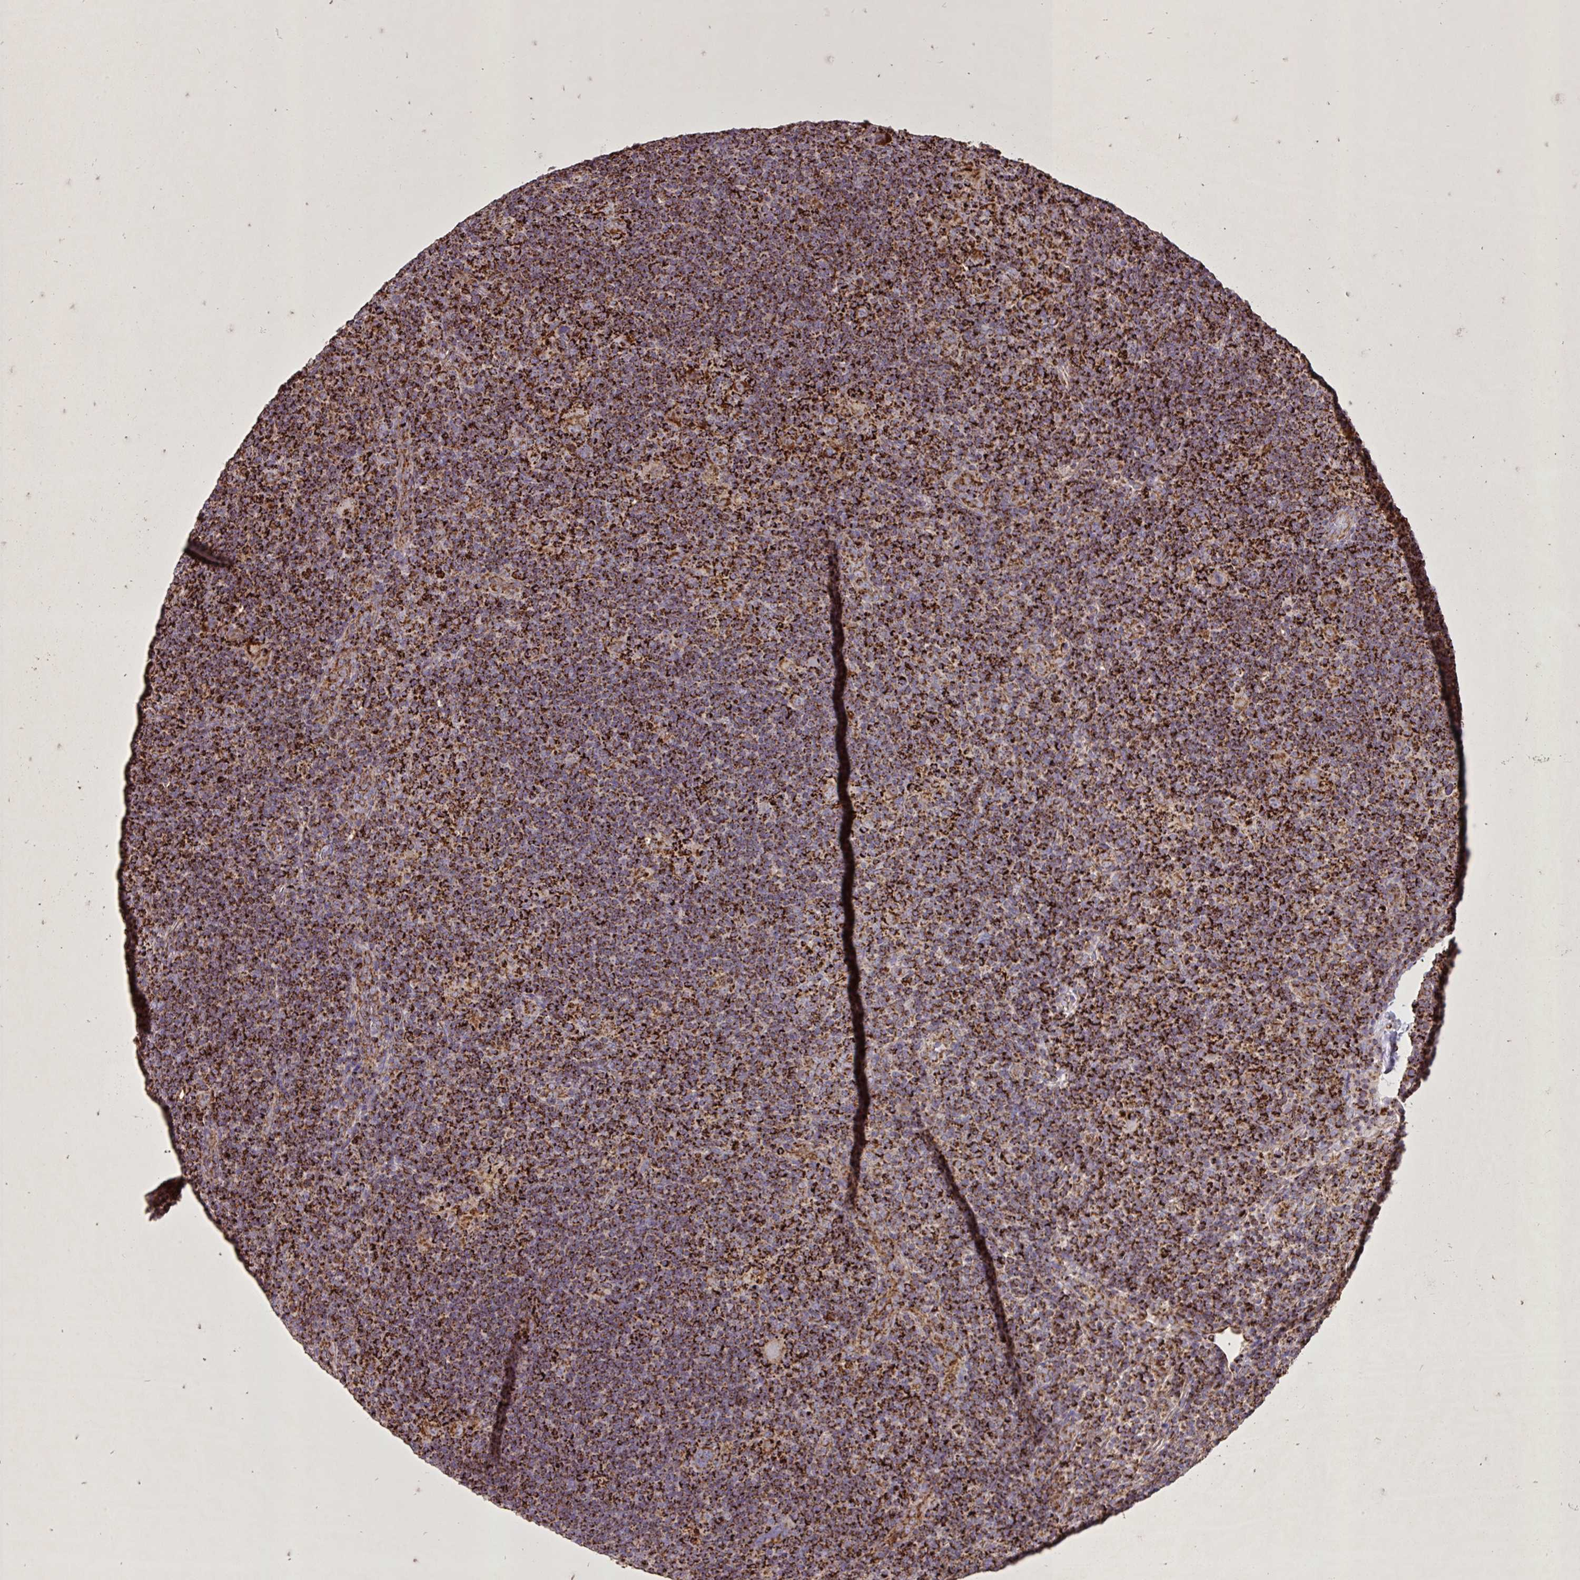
{"staining": {"intensity": "strong", "quantity": "25%-75%", "location": "cytoplasmic/membranous"}, "tissue": "lymphoma", "cell_type": "Tumor cells", "image_type": "cancer", "snomed": [{"axis": "morphology", "description": "Hodgkin's disease, NOS"}, {"axis": "topography", "description": "Lymph node"}], "caption": "The histopathology image reveals staining of Hodgkin's disease, revealing strong cytoplasmic/membranous protein staining (brown color) within tumor cells.", "gene": "AGK", "patient": {"sex": "female", "age": 57}}